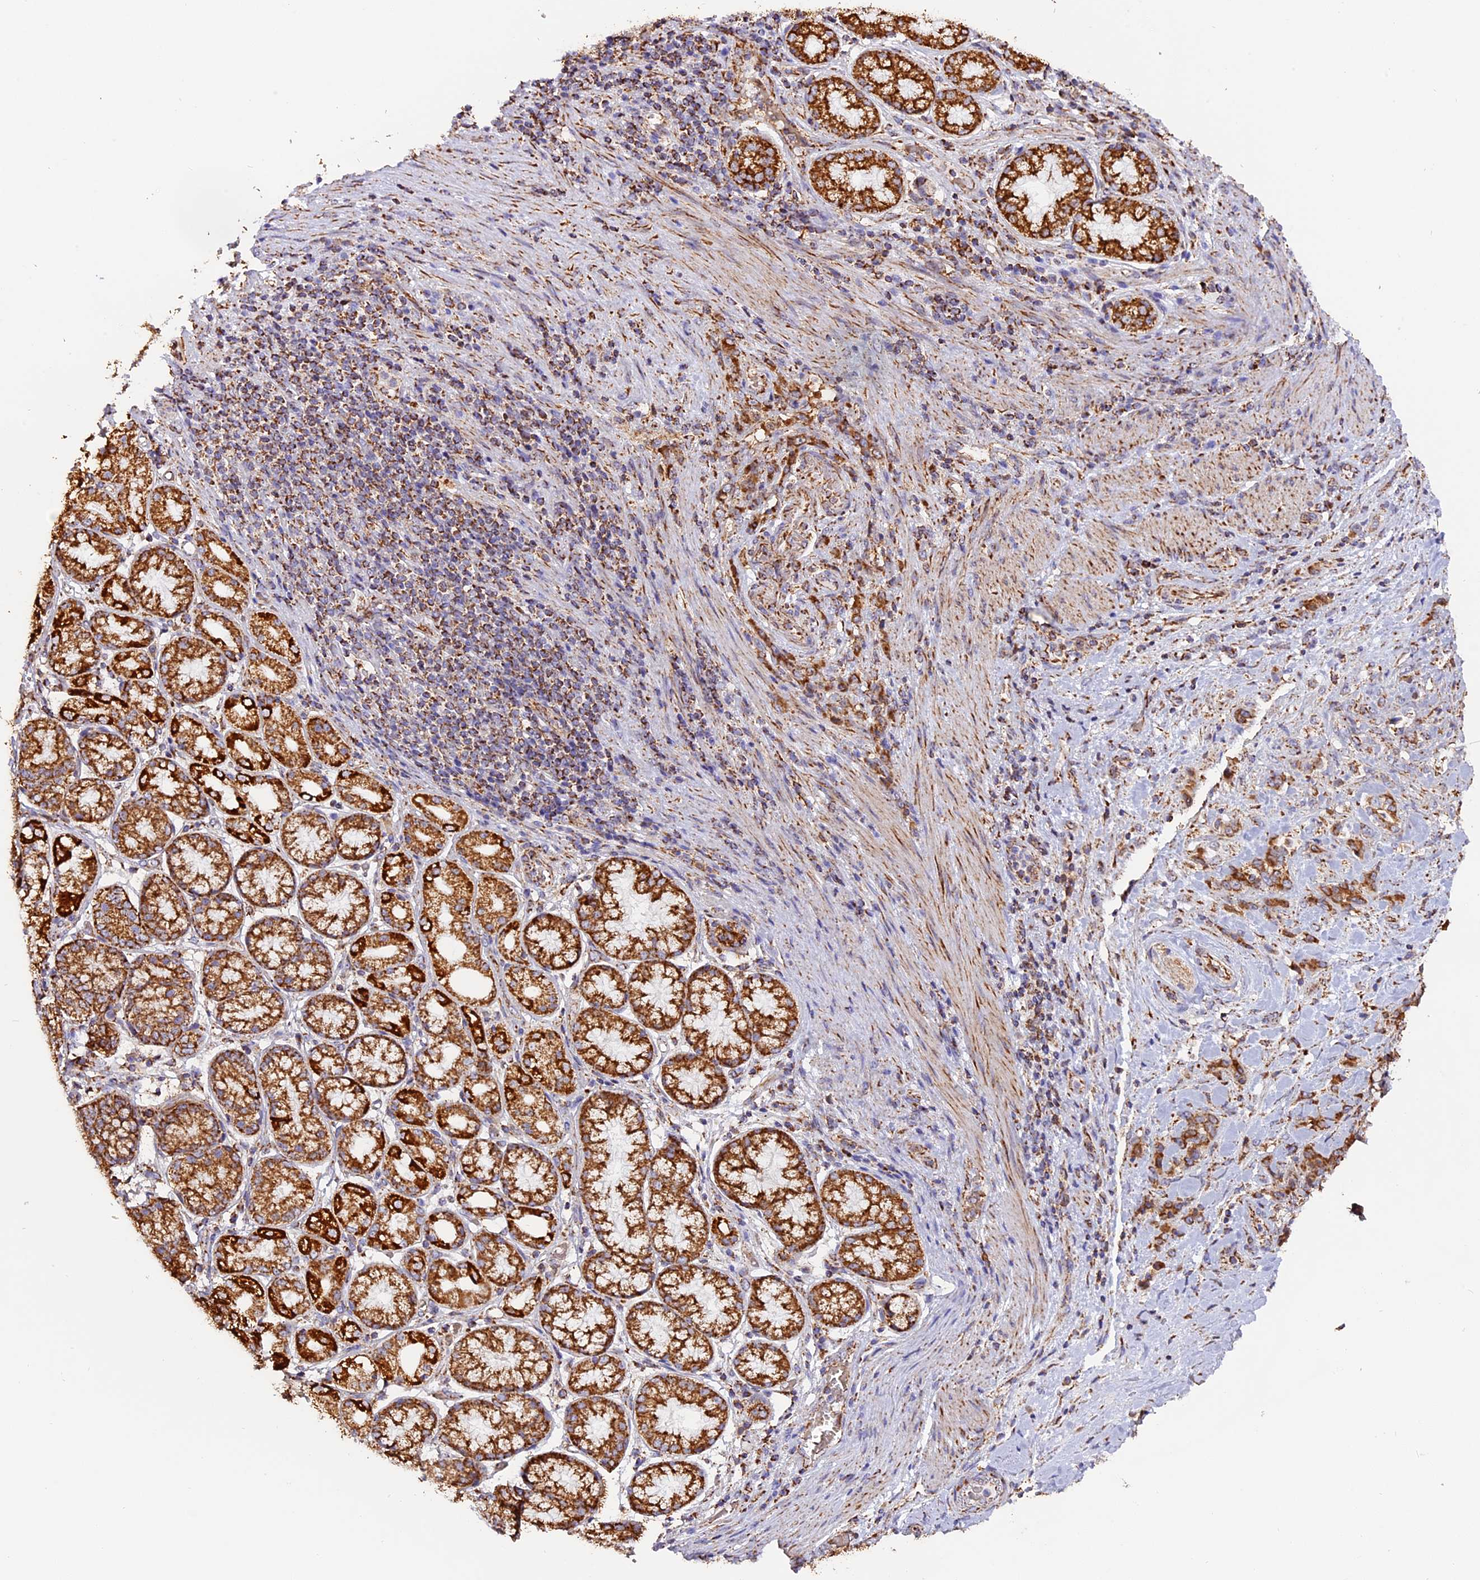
{"staining": {"intensity": "strong", "quantity": ">75%", "location": "cytoplasmic/membranous"}, "tissue": "stomach cancer", "cell_type": "Tumor cells", "image_type": "cancer", "snomed": [{"axis": "morphology", "description": "Adenocarcinoma, NOS"}, {"axis": "topography", "description": "Stomach"}], "caption": "Immunohistochemical staining of adenocarcinoma (stomach) demonstrates strong cytoplasmic/membranous protein staining in about >75% of tumor cells.", "gene": "NDUFA8", "patient": {"sex": "female", "age": 79}}